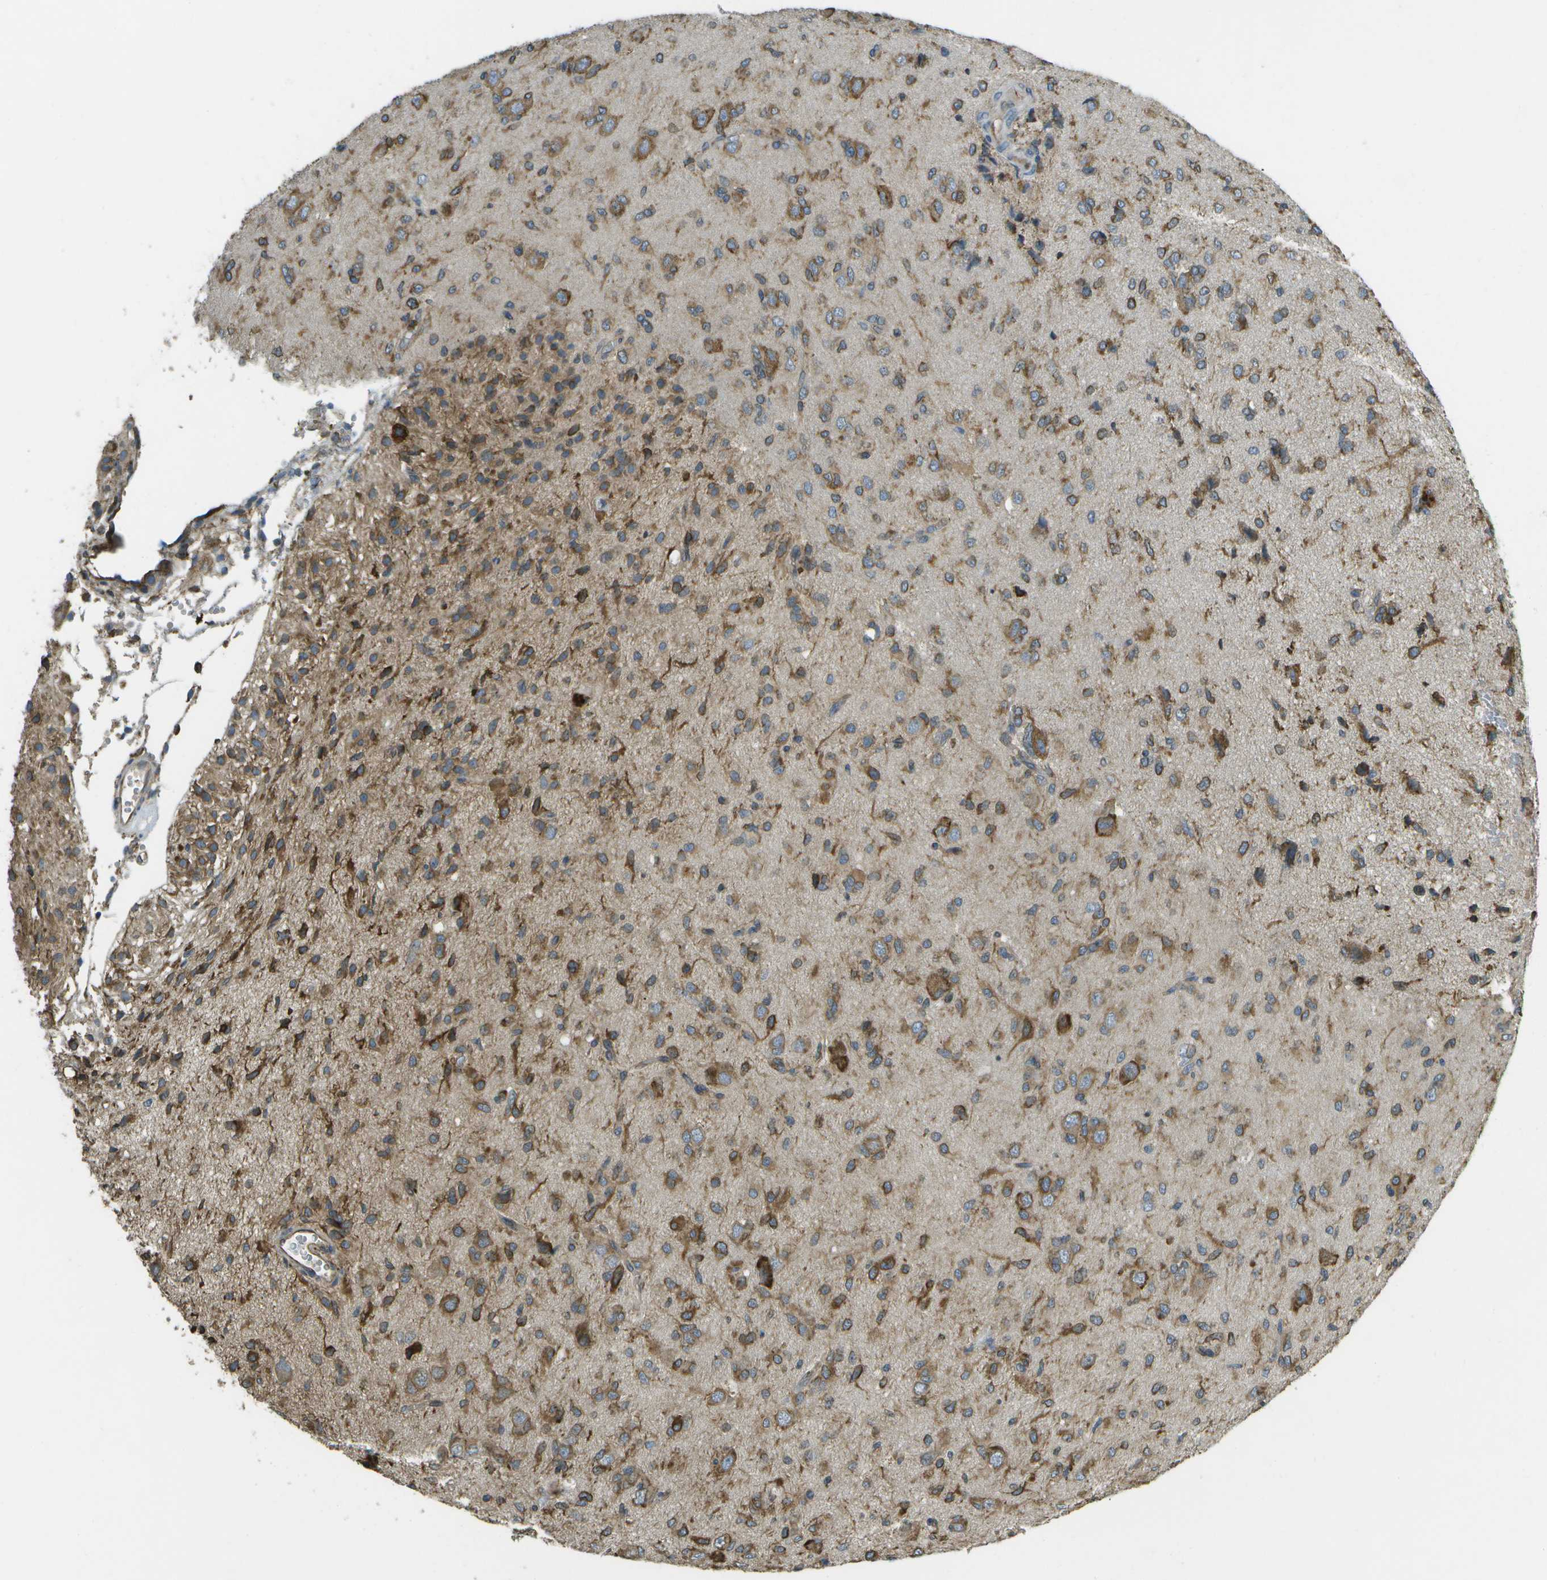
{"staining": {"intensity": "moderate", "quantity": ">75%", "location": "cytoplasmic/membranous"}, "tissue": "glioma", "cell_type": "Tumor cells", "image_type": "cancer", "snomed": [{"axis": "morphology", "description": "Glioma, malignant, High grade"}, {"axis": "topography", "description": "Brain"}], "caption": "Malignant glioma (high-grade) was stained to show a protein in brown. There is medium levels of moderate cytoplasmic/membranous staining in approximately >75% of tumor cells.", "gene": "PDIA4", "patient": {"sex": "female", "age": 59}}